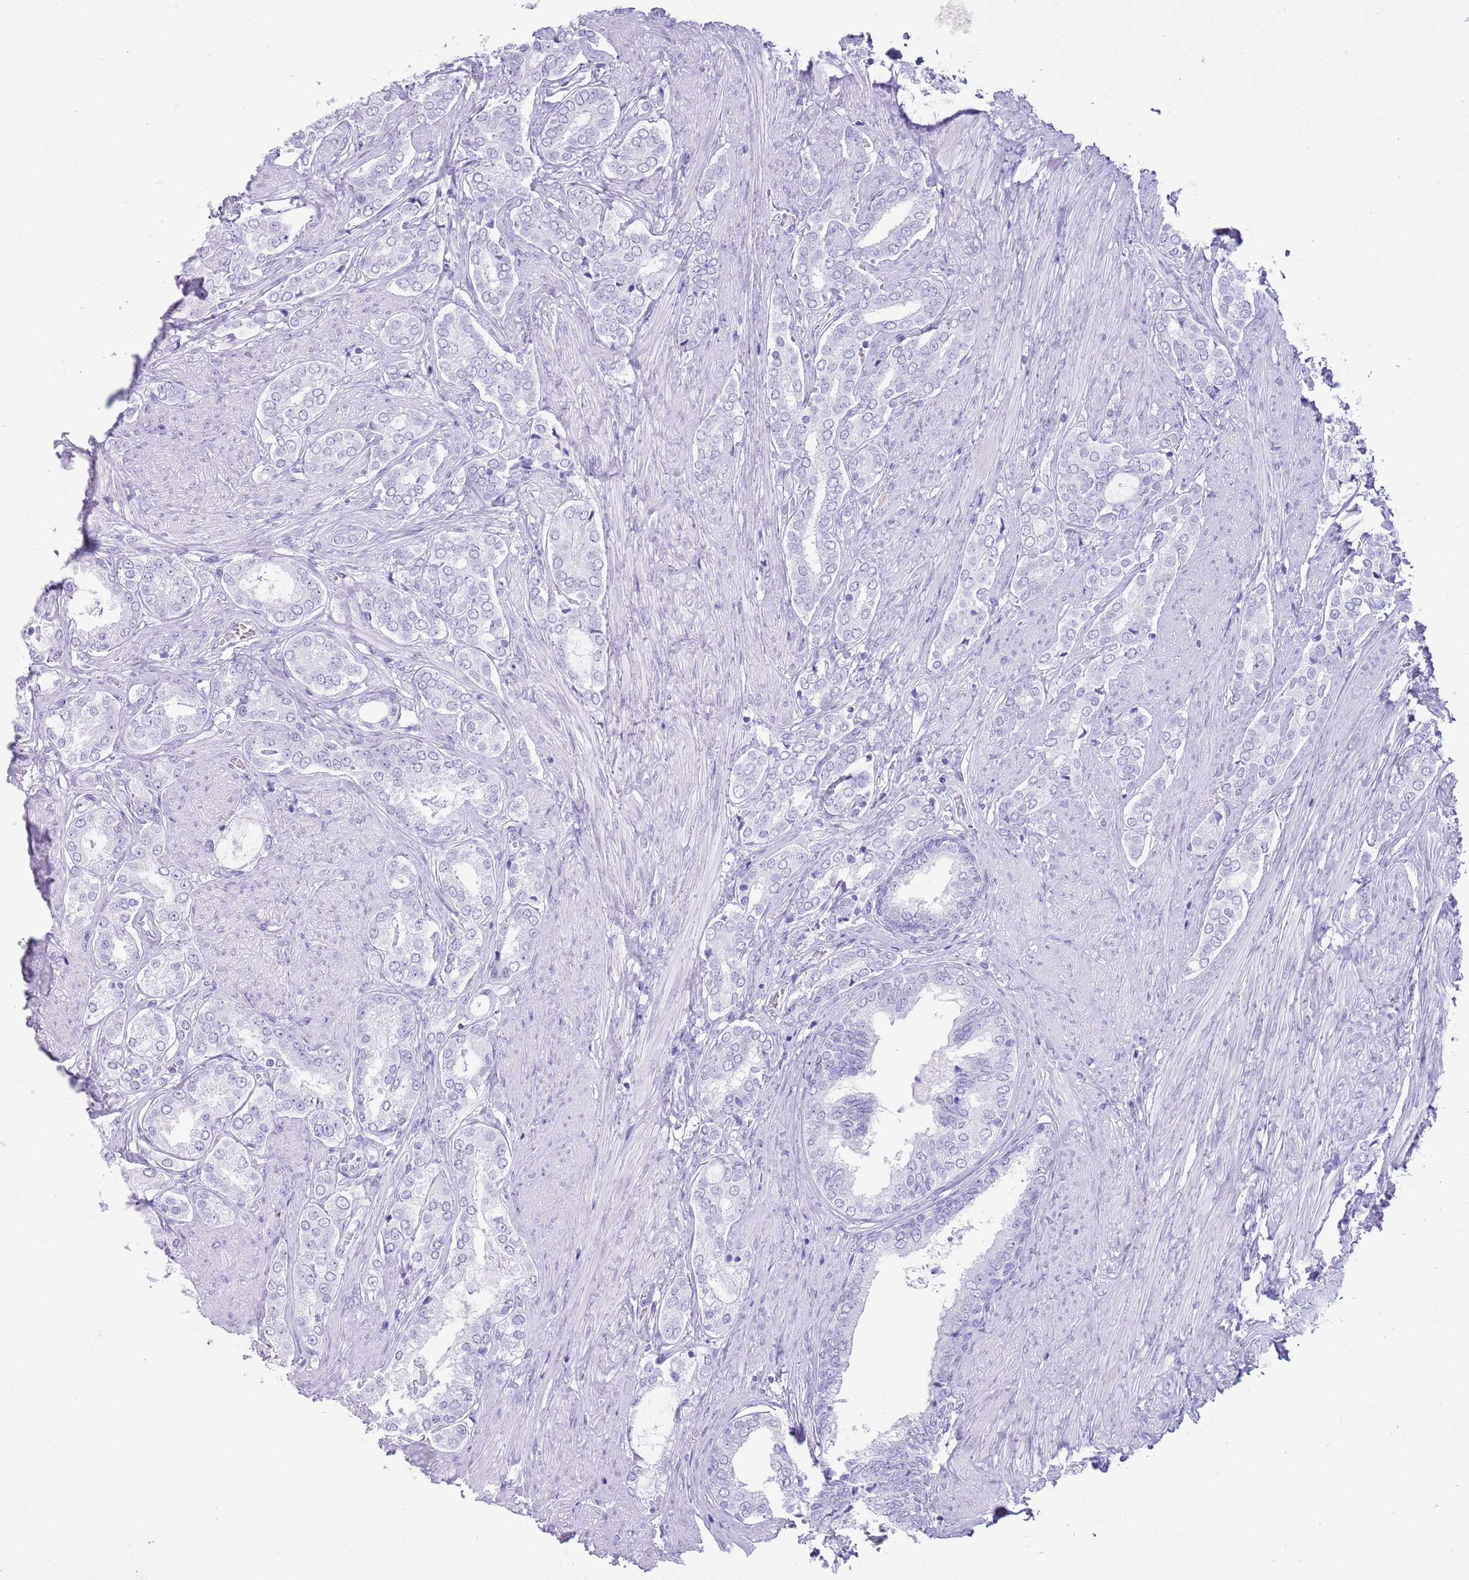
{"staining": {"intensity": "negative", "quantity": "none", "location": "none"}, "tissue": "prostate cancer", "cell_type": "Tumor cells", "image_type": "cancer", "snomed": [{"axis": "morphology", "description": "Adenocarcinoma, High grade"}, {"axis": "topography", "description": "Prostate"}], "caption": "High magnification brightfield microscopy of prostate cancer stained with DAB (3,3'-diaminobenzidine) (brown) and counterstained with hematoxylin (blue): tumor cells show no significant expression. (Immunohistochemistry (ihc), brightfield microscopy, high magnification).", "gene": "PPP1R17", "patient": {"sex": "male", "age": 71}}